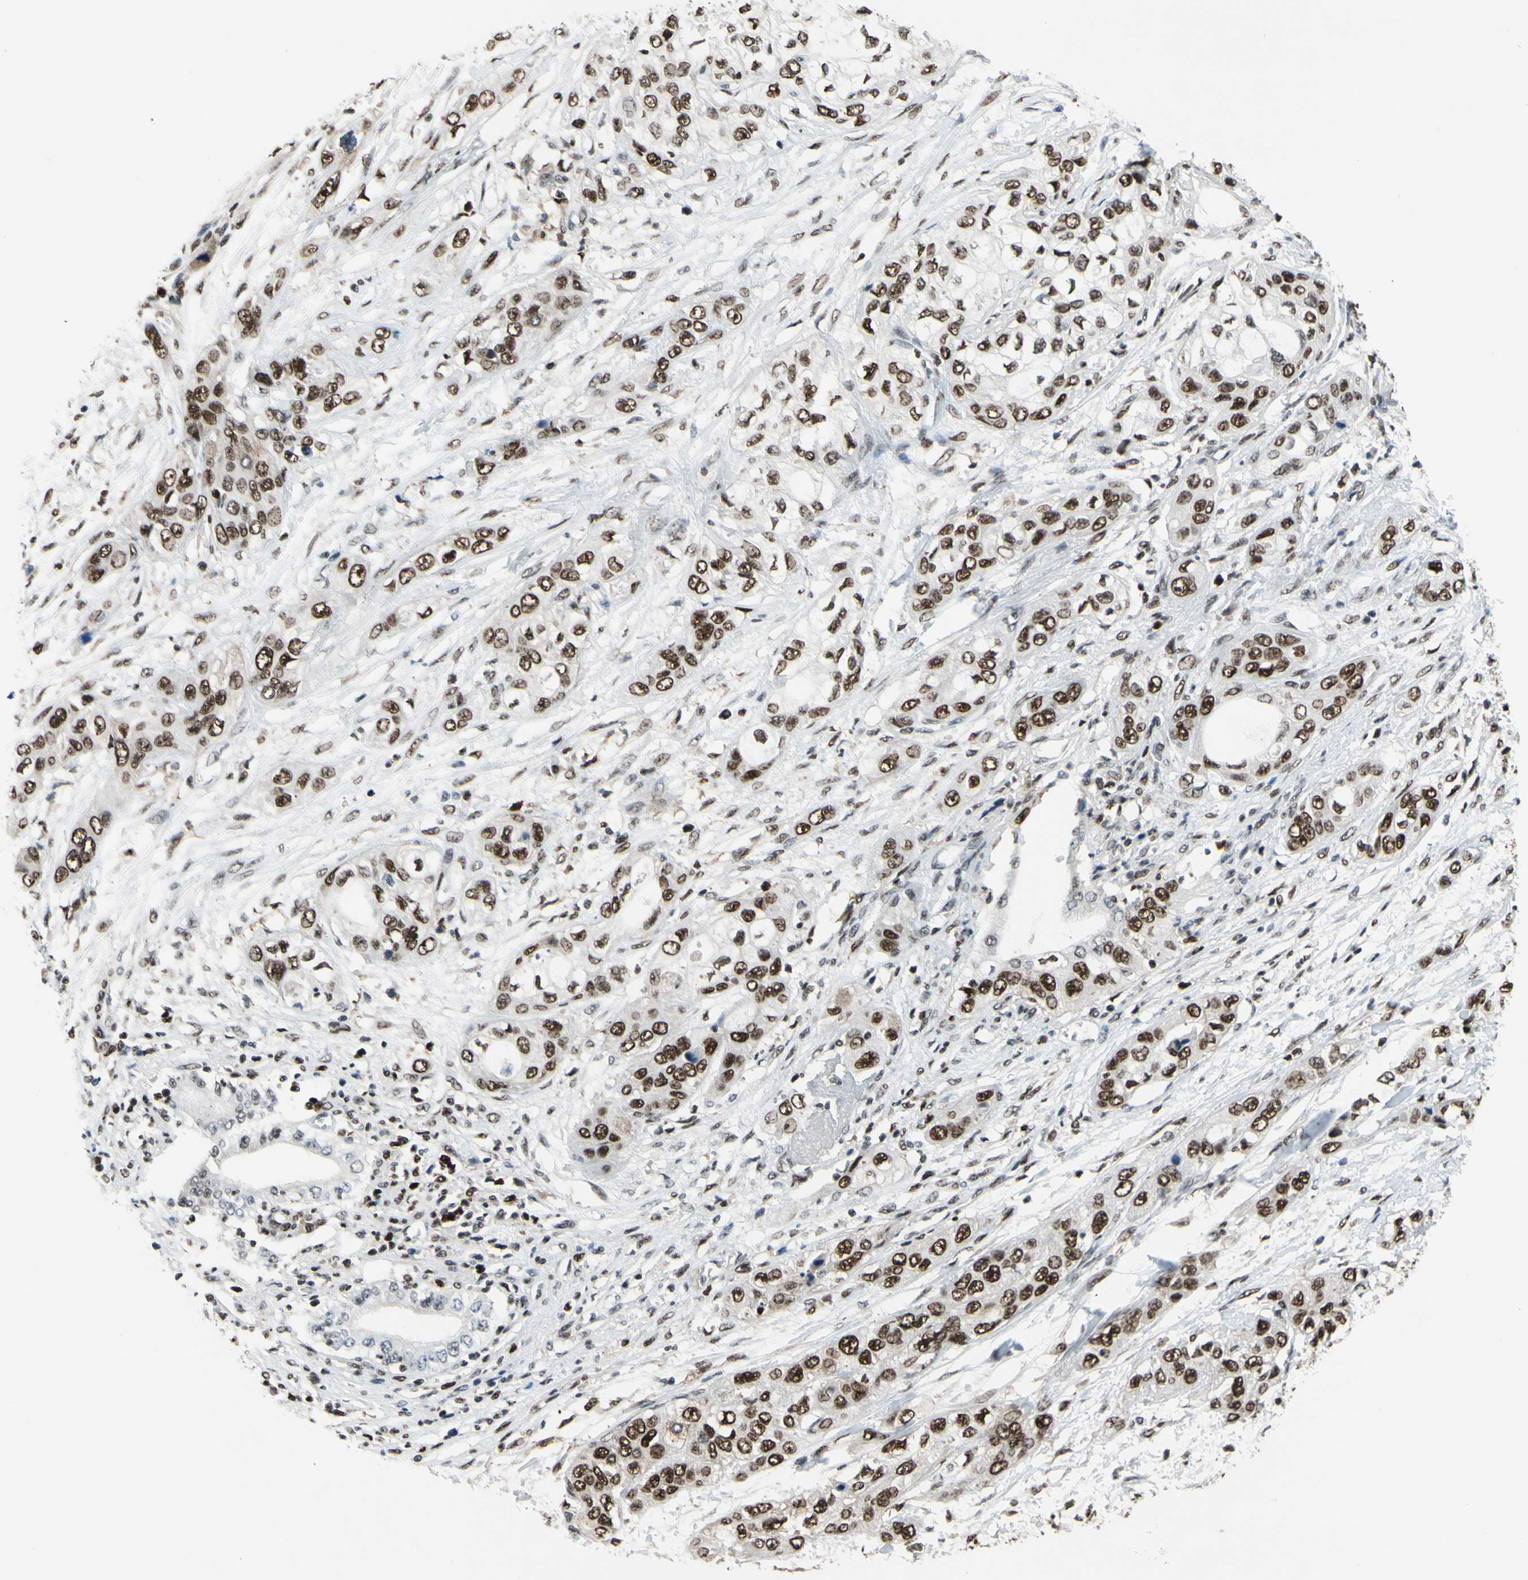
{"staining": {"intensity": "moderate", "quantity": ">75%", "location": "nuclear"}, "tissue": "pancreatic cancer", "cell_type": "Tumor cells", "image_type": "cancer", "snomed": [{"axis": "morphology", "description": "Adenocarcinoma, NOS"}, {"axis": "topography", "description": "Pancreas"}], "caption": "Pancreatic cancer (adenocarcinoma) stained with IHC shows moderate nuclear expression in approximately >75% of tumor cells. (brown staining indicates protein expression, while blue staining denotes nuclei).", "gene": "FKBP5", "patient": {"sex": "female", "age": 70}}